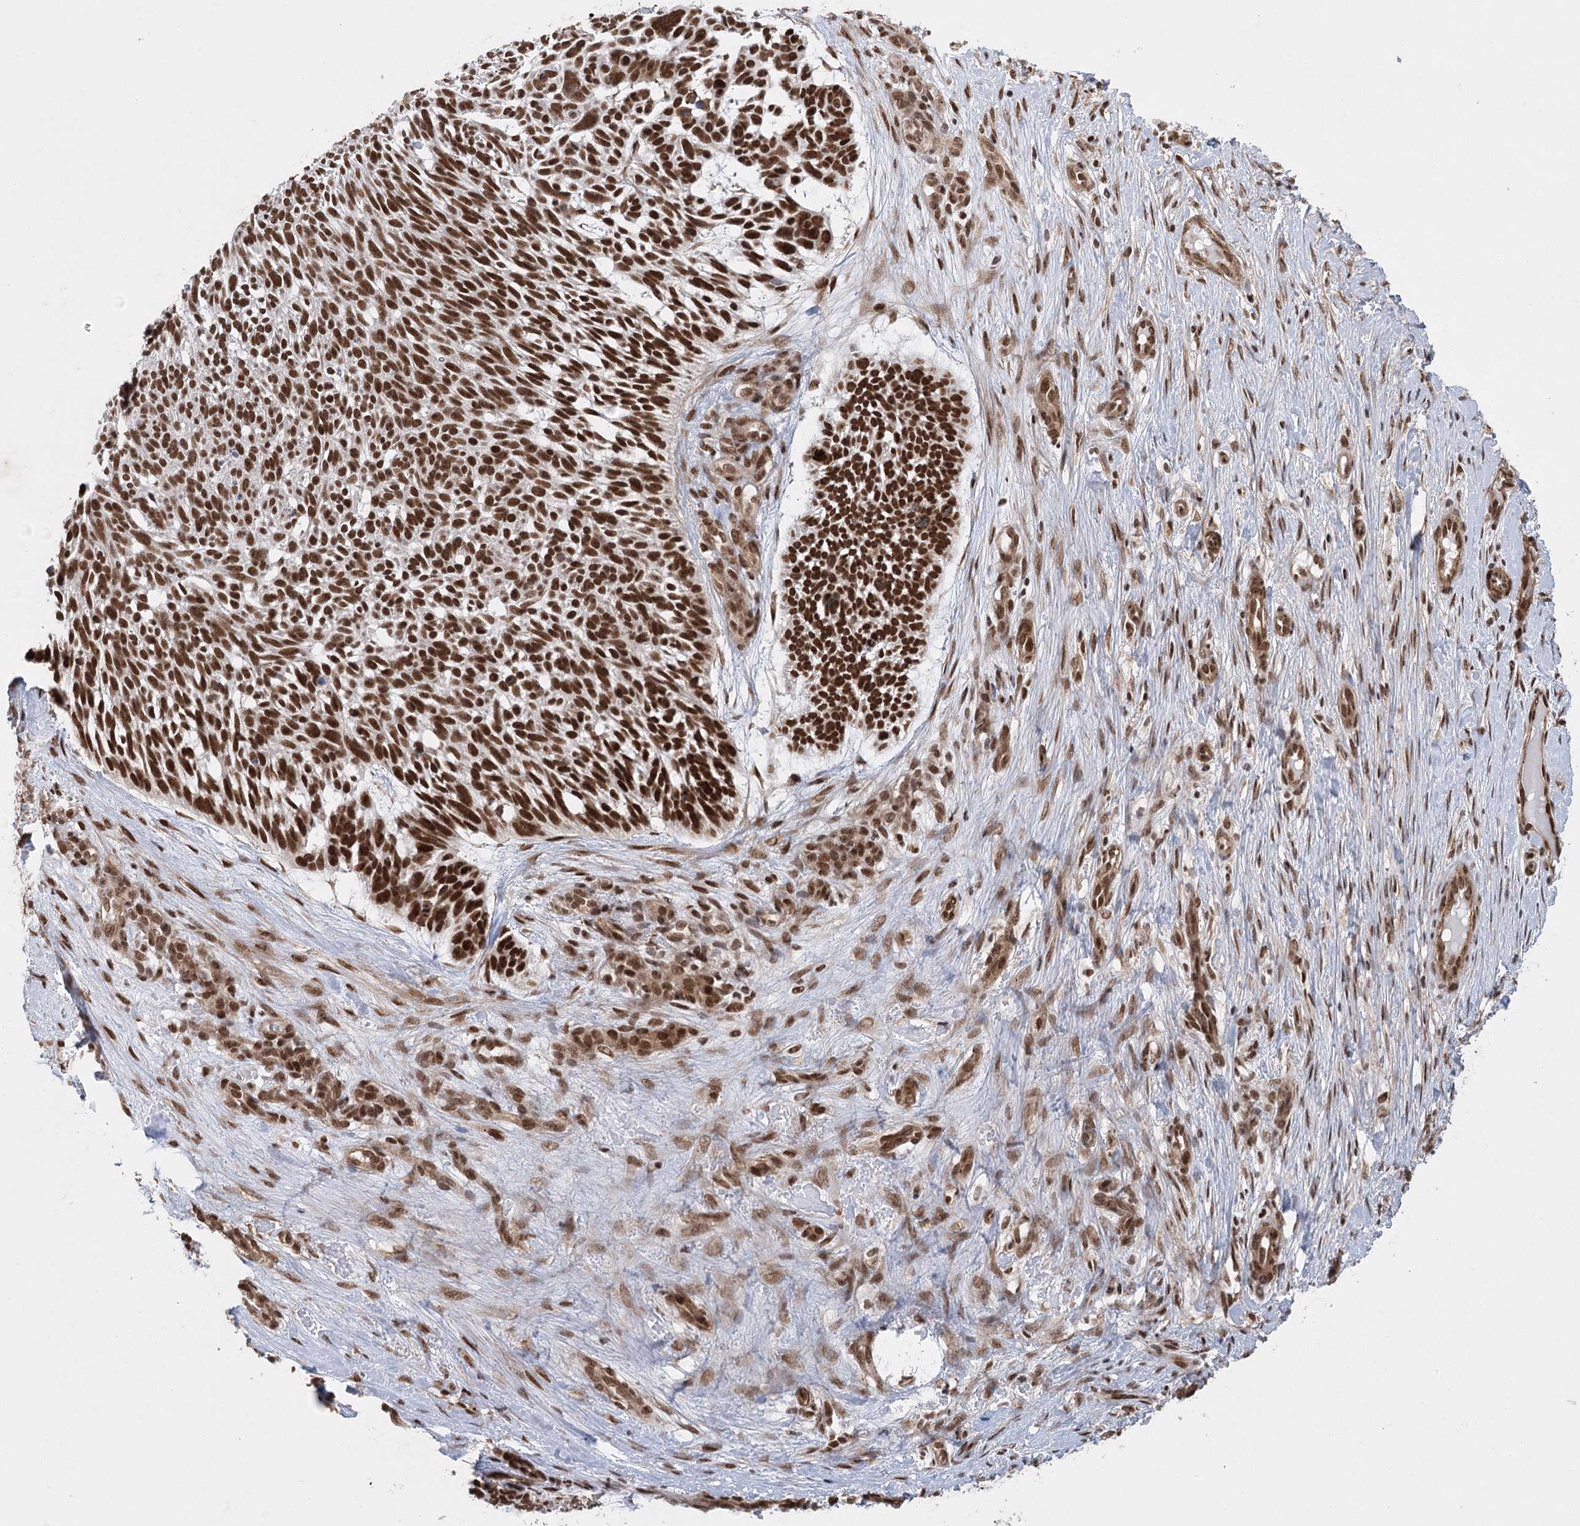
{"staining": {"intensity": "strong", "quantity": ">75%", "location": "nuclear"}, "tissue": "skin cancer", "cell_type": "Tumor cells", "image_type": "cancer", "snomed": [{"axis": "morphology", "description": "Basal cell carcinoma"}, {"axis": "topography", "description": "Skin"}], "caption": "This image exhibits skin basal cell carcinoma stained with IHC to label a protein in brown. The nuclear of tumor cells show strong positivity for the protein. Nuclei are counter-stained blue.", "gene": "ZCCHC8", "patient": {"sex": "male", "age": 88}}